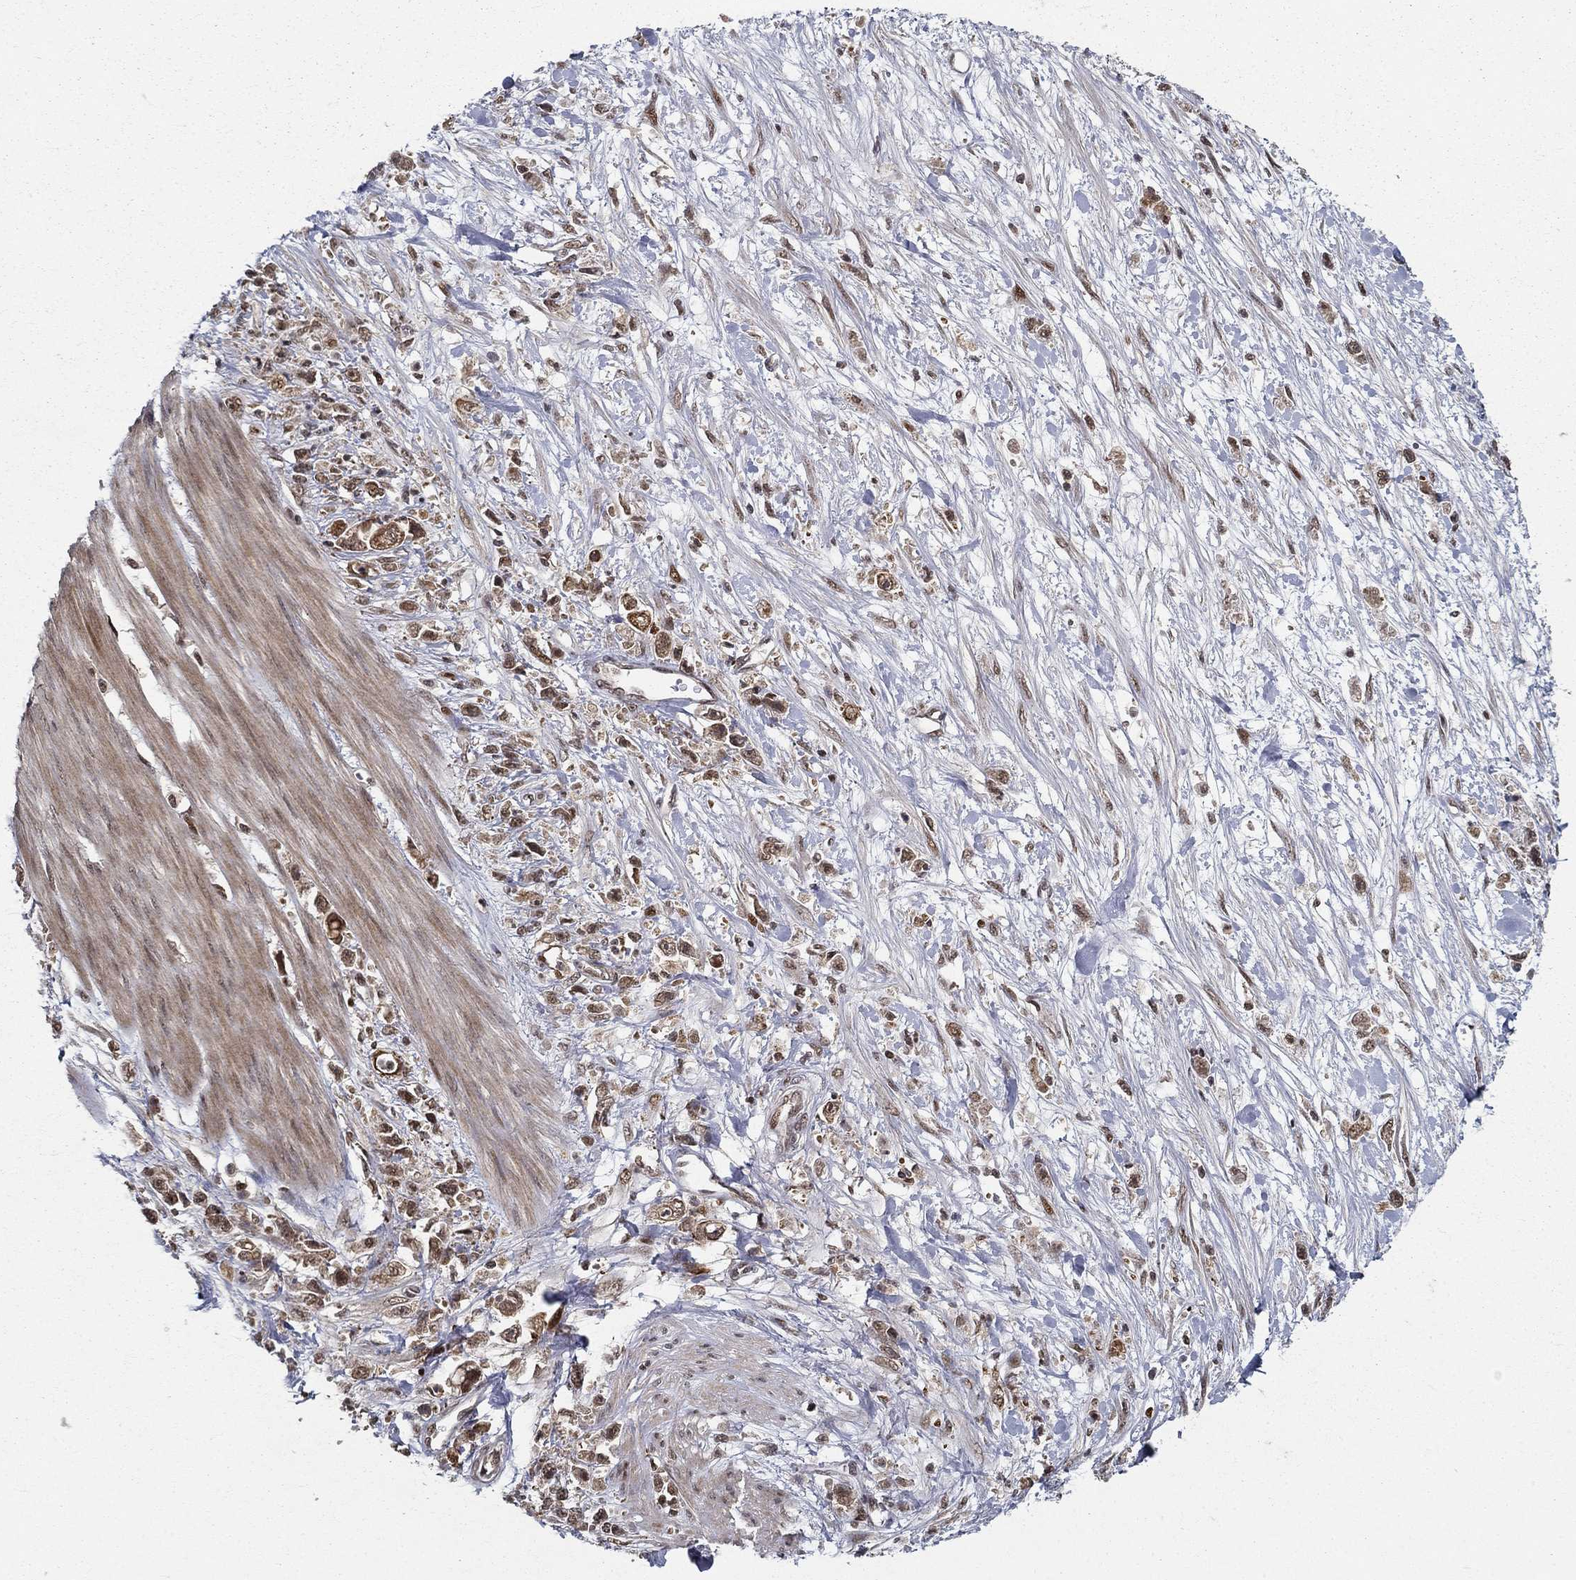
{"staining": {"intensity": "moderate", "quantity": "25%-75%", "location": "nuclear"}, "tissue": "stomach cancer", "cell_type": "Tumor cells", "image_type": "cancer", "snomed": [{"axis": "morphology", "description": "Adenocarcinoma, NOS"}, {"axis": "topography", "description": "Stomach"}], "caption": "Immunohistochemistry (DAB (3,3'-diaminobenzidine)) staining of human stomach cancer (adenocarcinoma) reveals moderate nuclear protein expression in approximately 25%-75% of tumor cells.", "gene": "CDCA7L", "patient": {"sex": "female", "age": 59}}